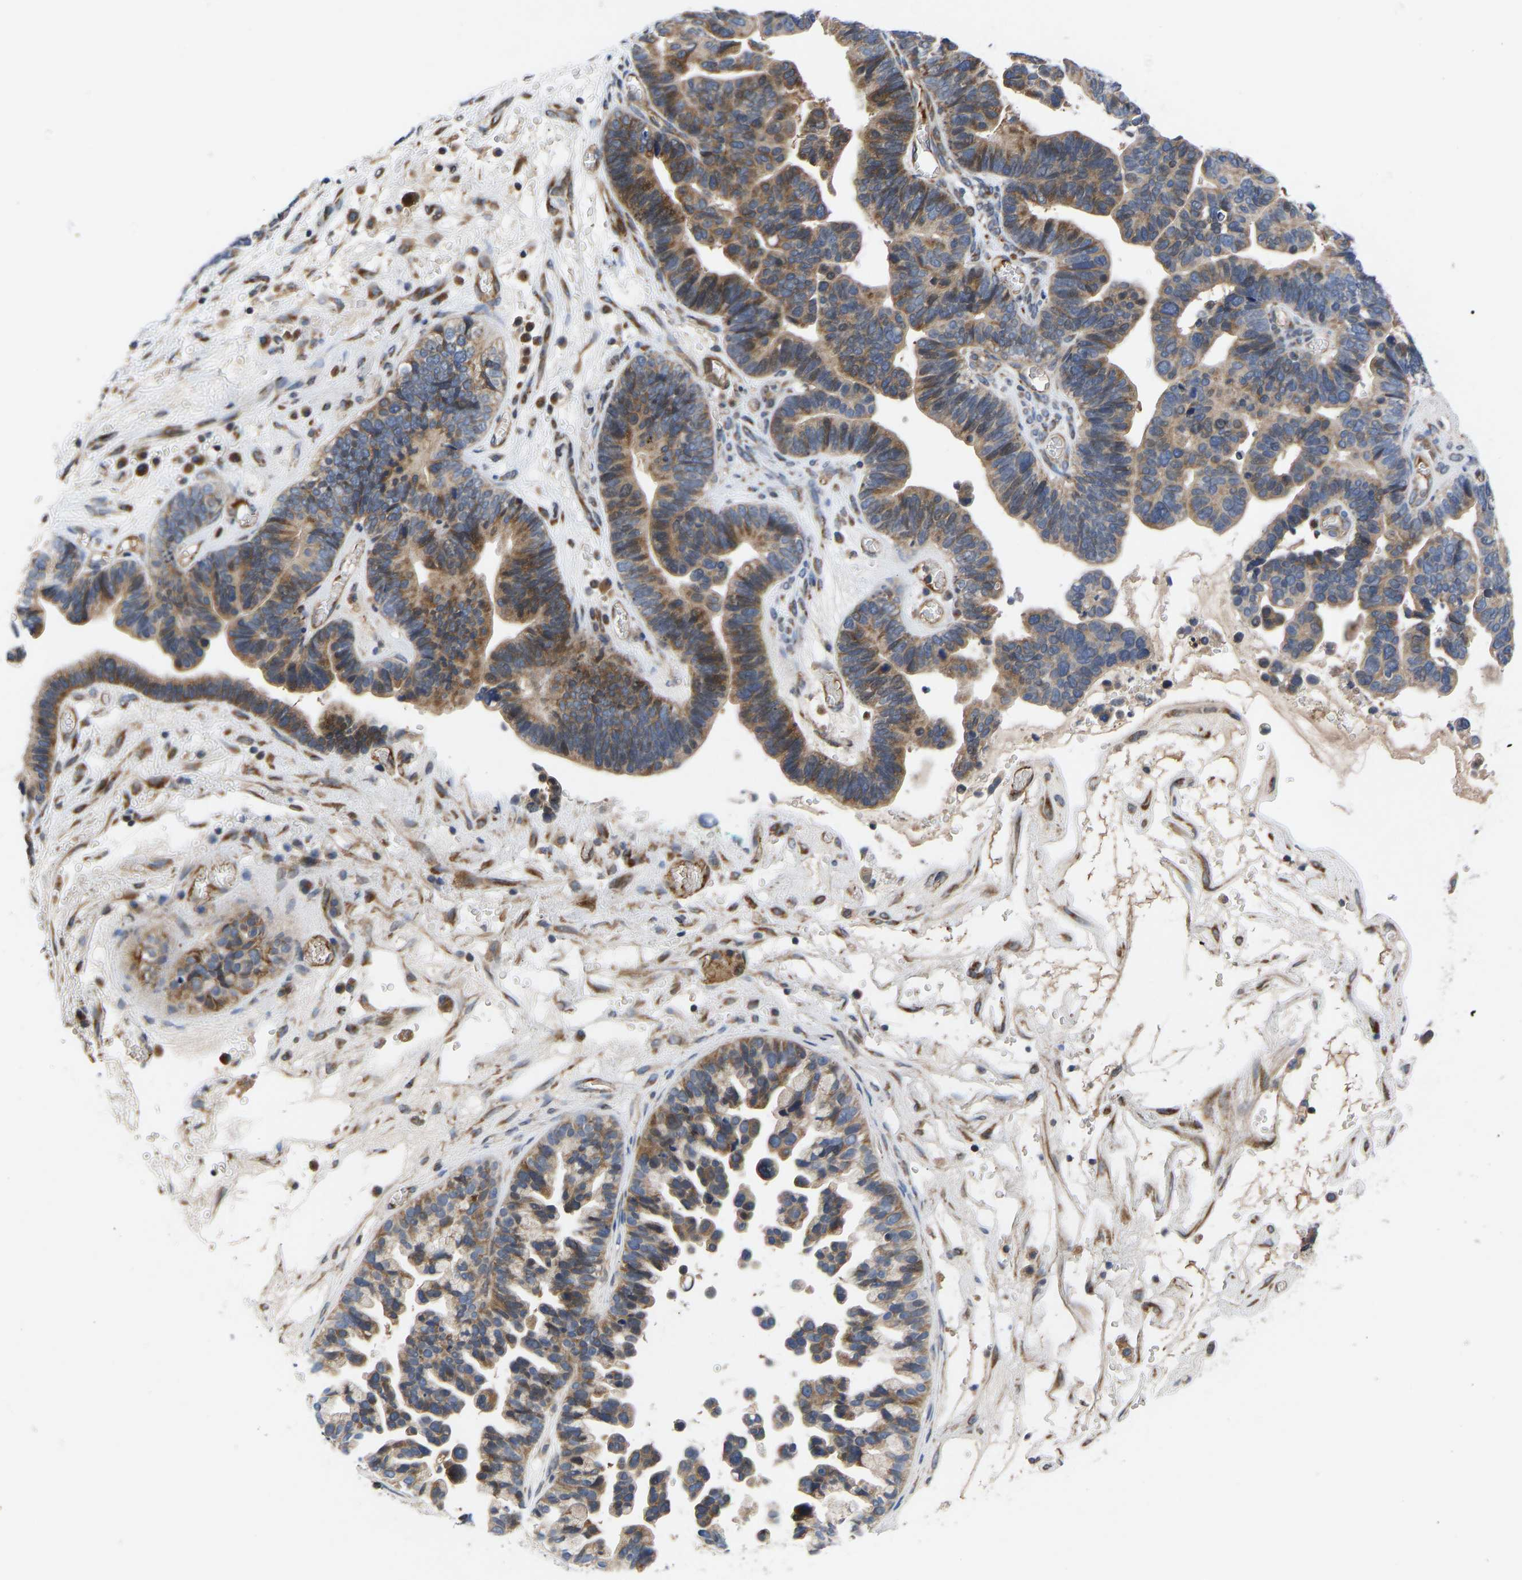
{"staining": {"intensity": "moderate", "quantity": ">75%", "location": "cytoplasmic/membranous"}, "tissue": "ovarian cancer", "cell_type": "Tumor cells", "image_type": "cancer", "snomed": [{"axis": "morphology", "description": "Cystadenocarcinoma, serous, NOS"}, {"axis": "topography", "description": "Ovary"}], "caption": "Immunohistochemical staining of human ovarian serous cystadenocarcinoma displays moderate cytoplasmic/membranous protein expression in approximately >75% of tumor cells. (DAB IHC with brightfield microscopy, high magnification).", "gene": "FRRS1", "patient": {"sex": "female", "age": 56}}